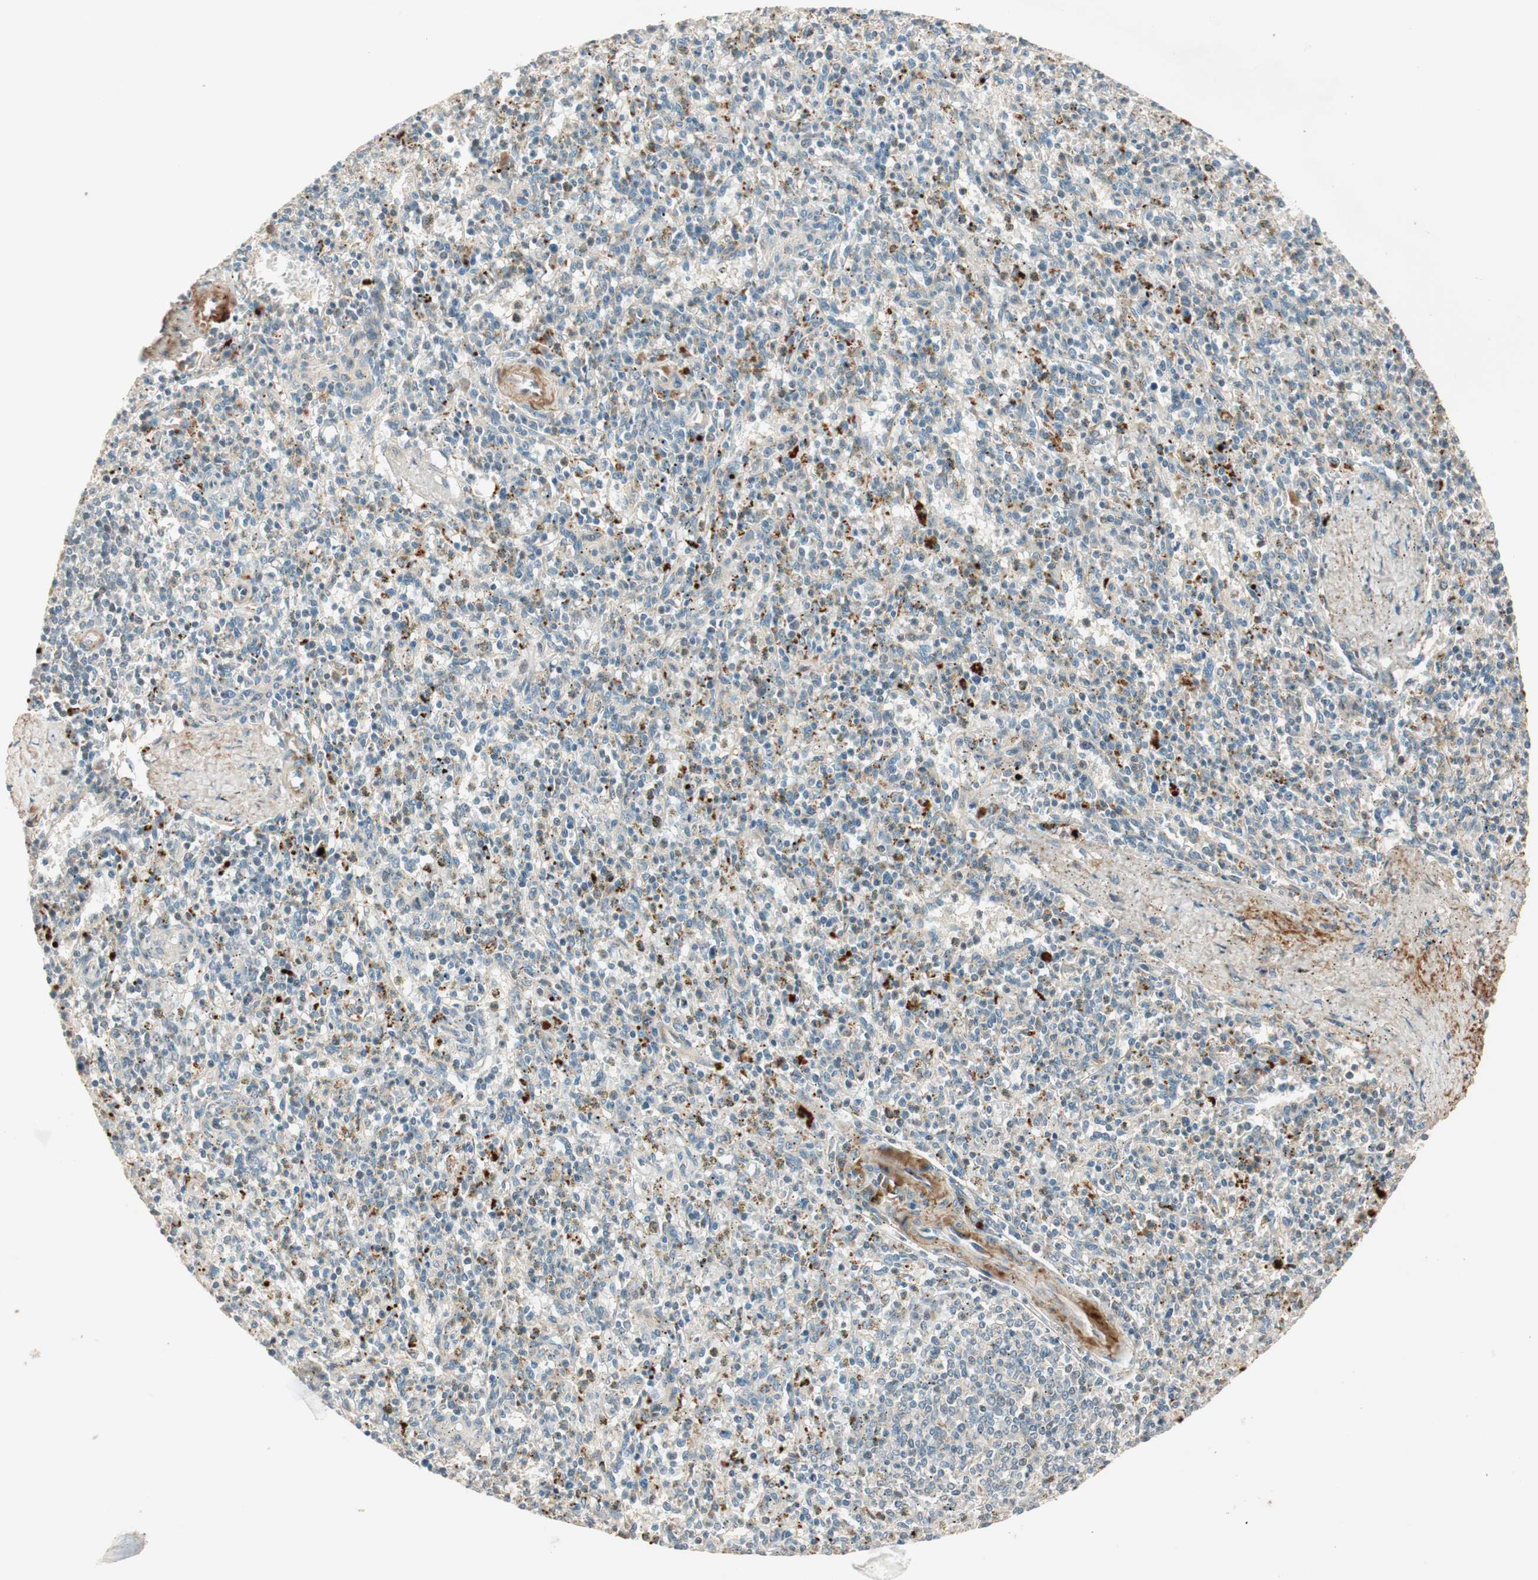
{"staining": {"intensity": "moderate", "quantity": "<25%", "location": "cytoplasmic/membranous"}, "tissue": "spleen", "cell_type": "Cells in red pulp", "image_type": "normal", "snomed": [{"axis": "morphology", "description": "Normal tissue, NOS"}, {"axis": "topography", "description": "Spleen"}], "caption": "The image exhibits a brown stain indicating the presence of a protein in the cytoplasmic/membranous of cells in red pulp in spleen. Using DAB (3,3'-diaminobenzidine) (brown) and hematoxylin (blue) stains, captured at high magnification using brightfield microscopy.", "gene": "EPHA6", "patient": {"sex": "male", "age": 72}}